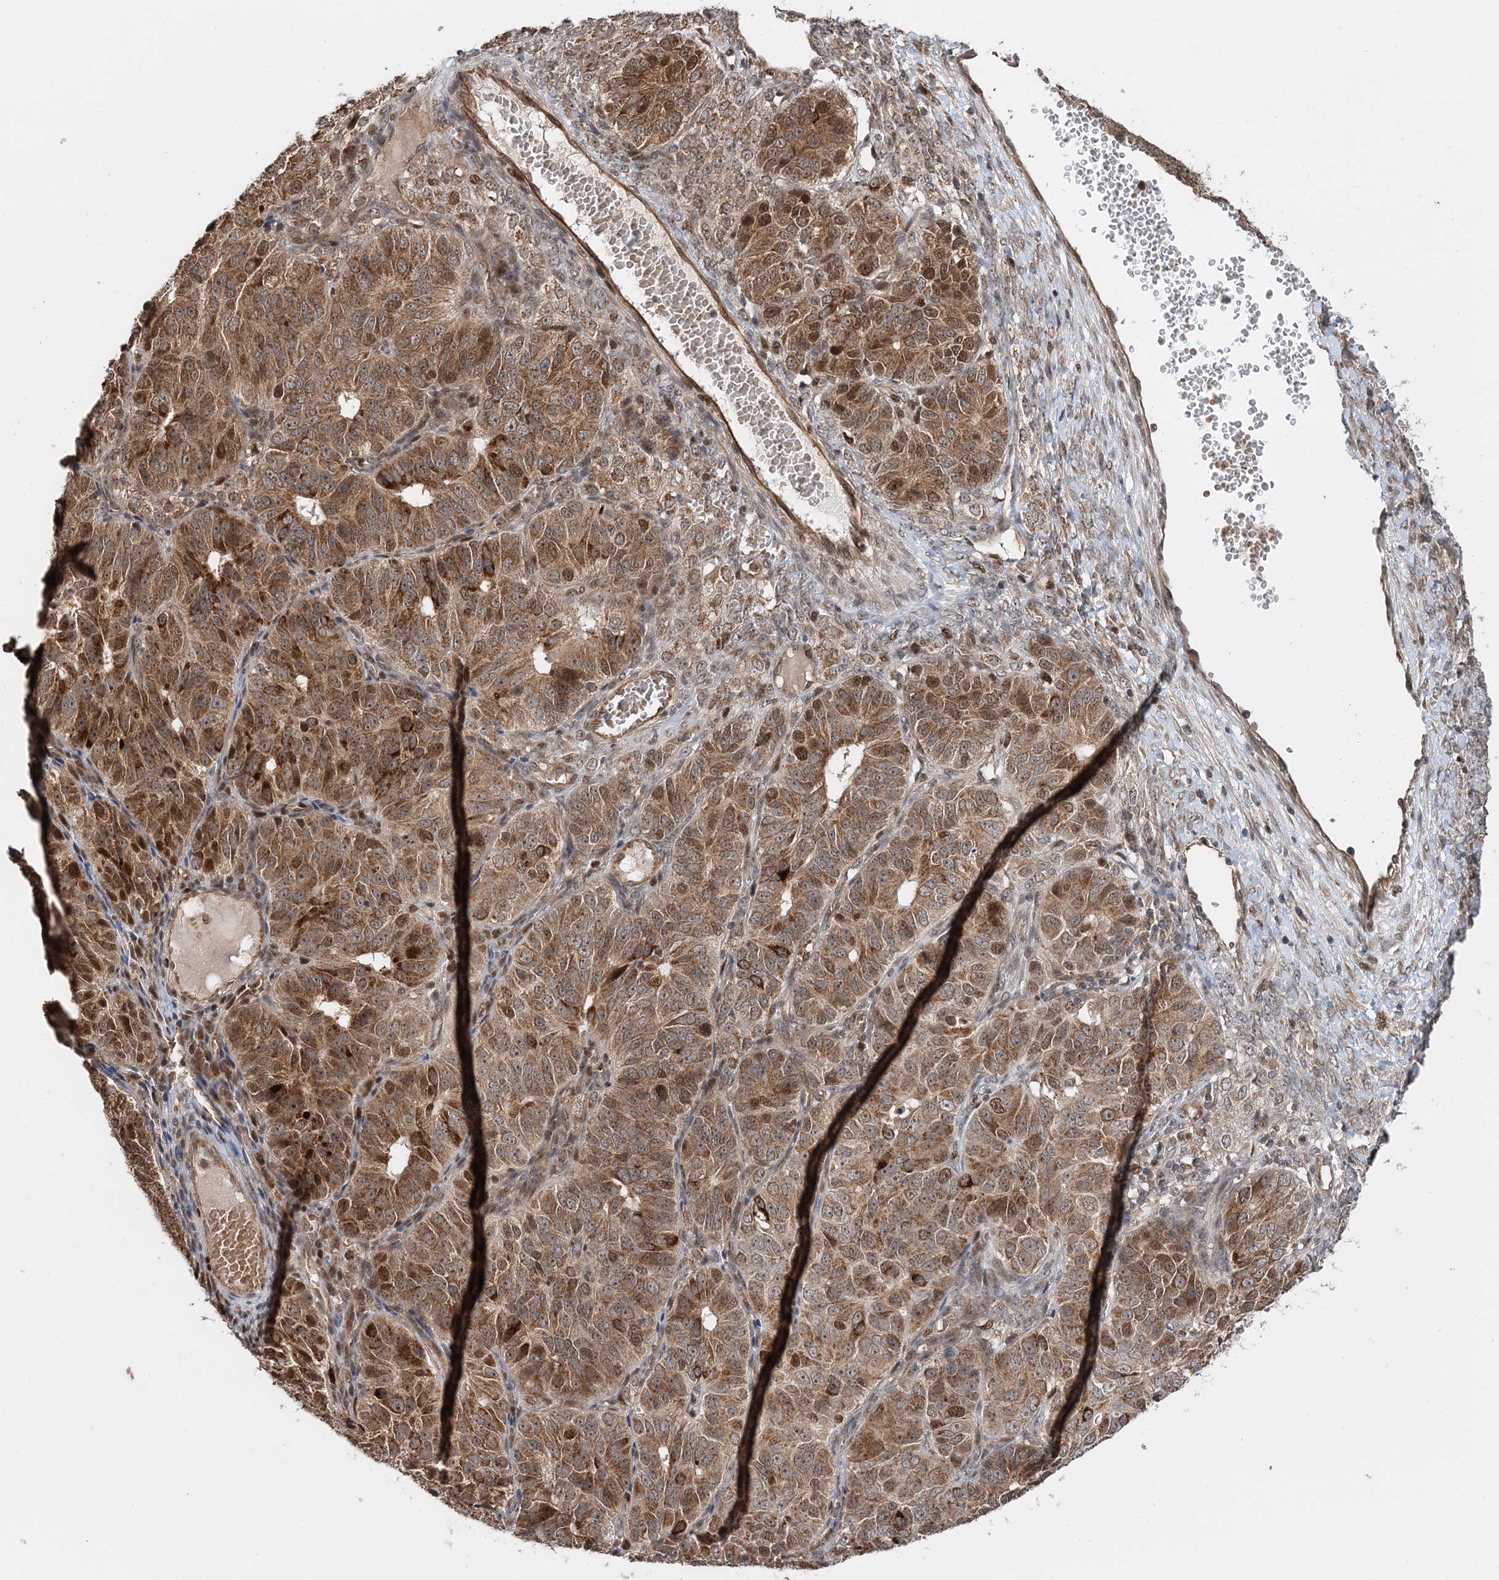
{"staining": {"intensity": "moderate", "quantity": ">75%", "location": "cytoplasmic/membranous,nuclear"}, "tissue": "ovarian cancer", "cell_type": "Tumor cells", "image_type": "cancer", "snomed": [{"axis": "morphology", "description": "Carcinoma, endometroid"}, {"axis": "topography", "description": "Ovary"}], "caption": "Immunohistochemical staining of ovarian endometroid carcinoma reveals medium levels of moderate cytoplasmic/membranous and nuclear protein positivity in approximately >75% of tumor cells. Immunohistochemistry (ihc) stains the protein of interest in brown and the nuclei are stained blue.", "gene": "KIF4A", "patient": {"sex": "female", "age": 51}}